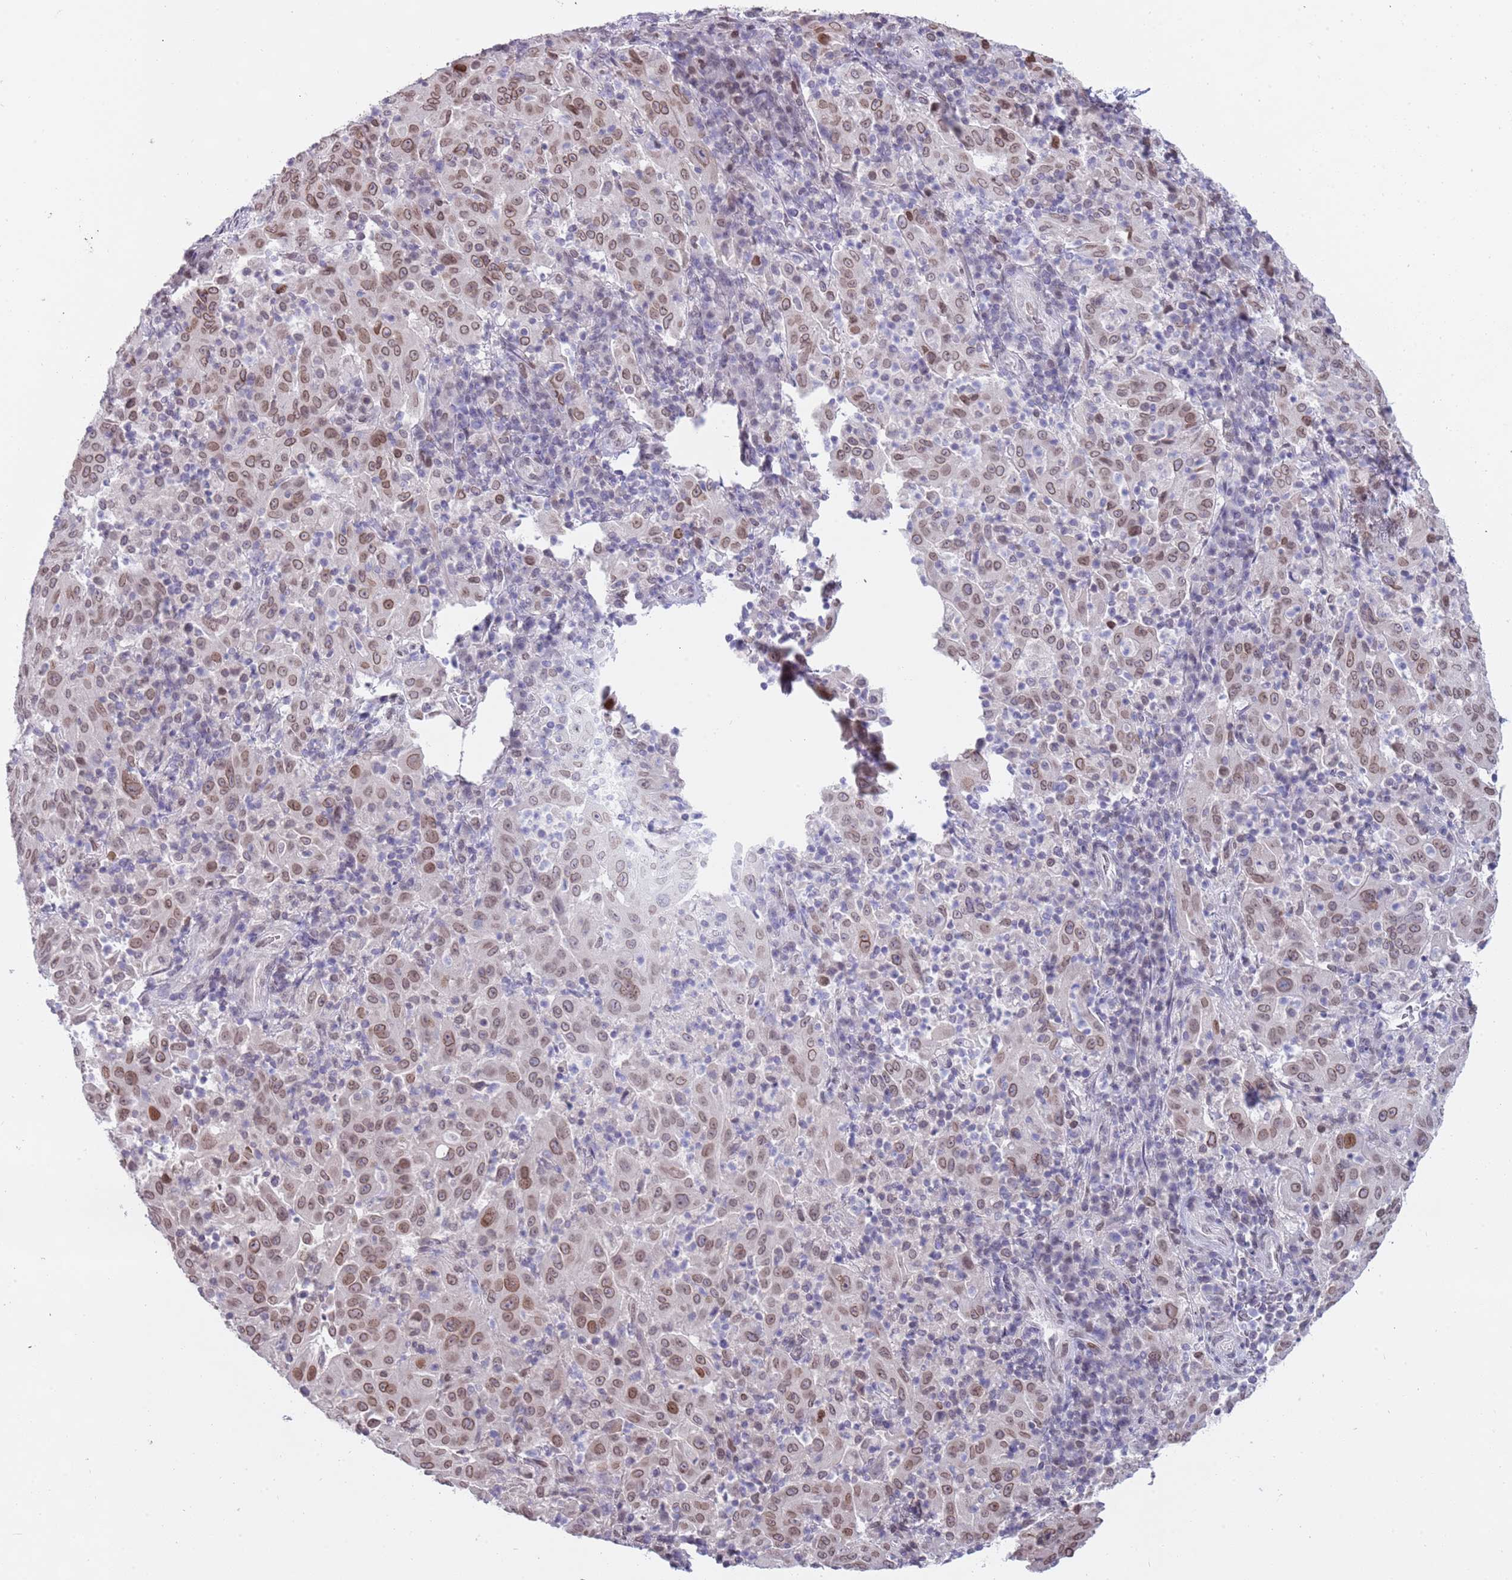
{"staining": {"intensity": "moderate", "quantity": ">75%", "location": "cytoplasmic/membranous,nuclear"}, "tissue": "pancreatic cancer", "cell_type": "Tumor cells", "image_type": "cancer", "snomed": [{"axis": "morphology", "description": "Adenocarcinoma, NOS"}, {"axis": "topography", "description": "Pancreas"}], "caption": "Immunohistochemical staining of pancreatic cancer demonstrates moderate cytoplasmic/membranous and nuclear protein expression in approximately >75% of tumor cells.", "gene": "KLHDC2", "patient": {"sex": "male", "age": 63}}